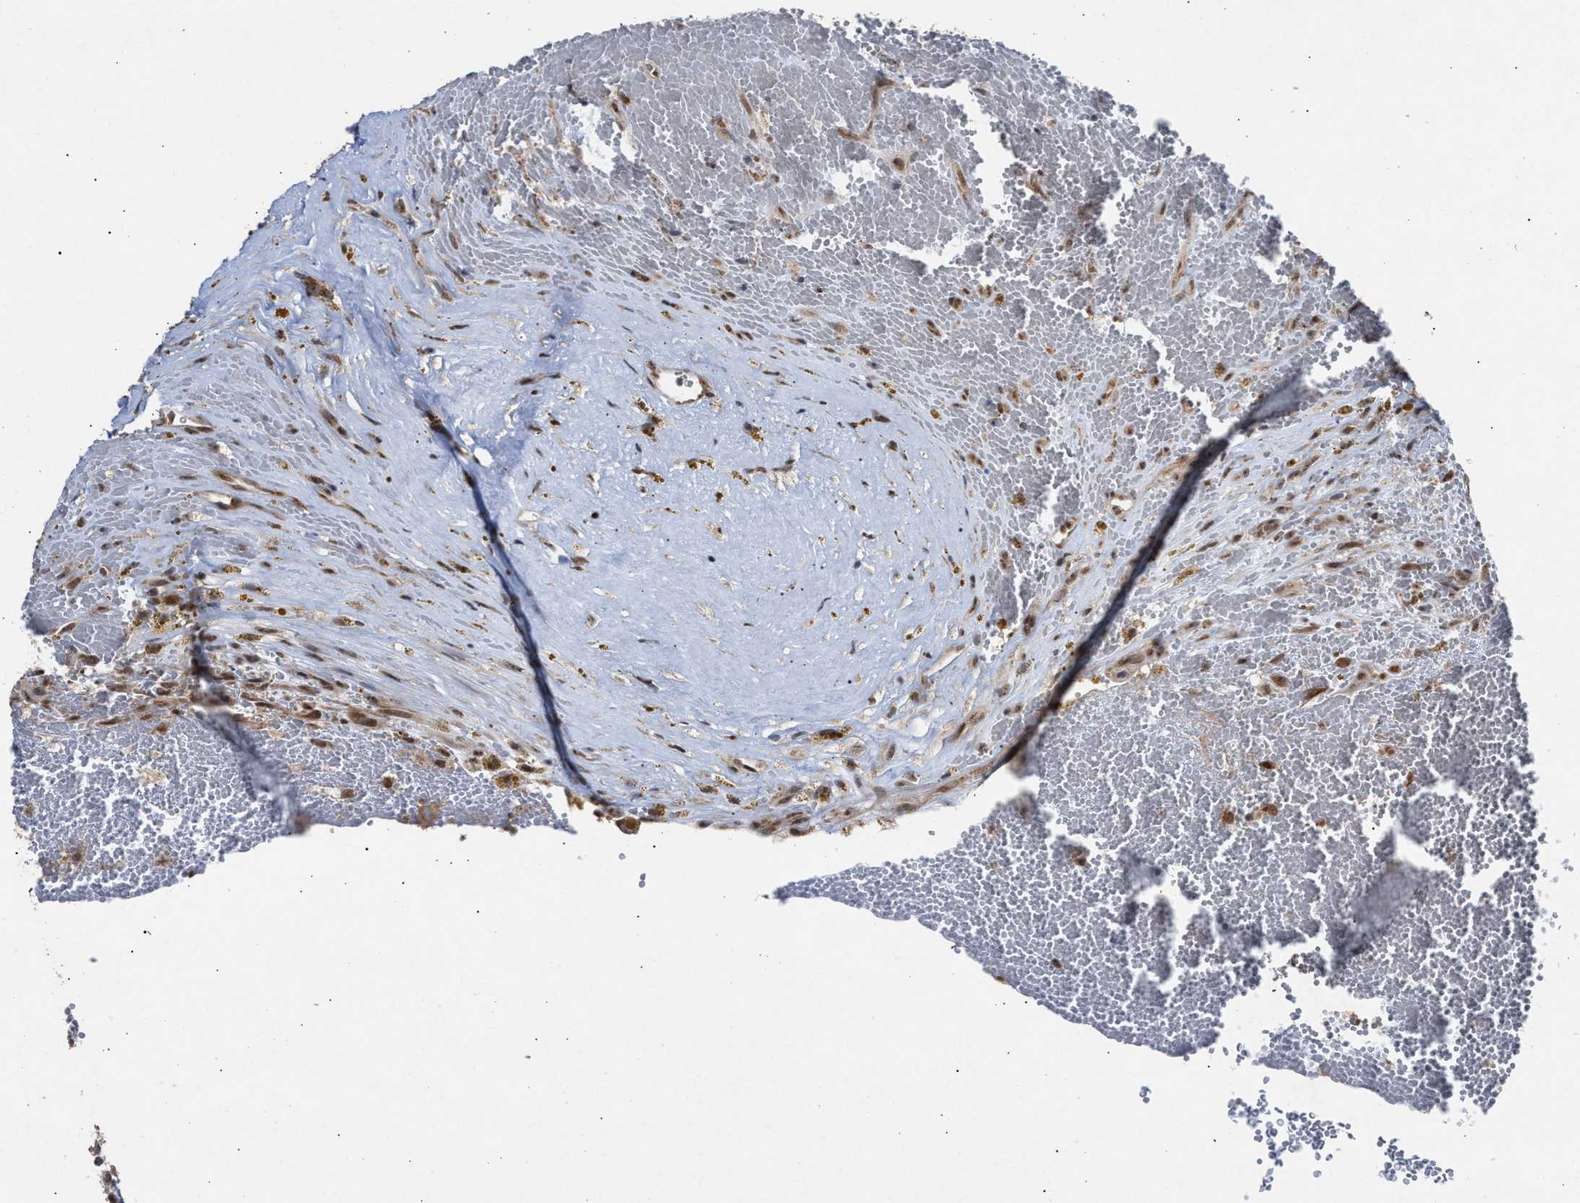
{"staining": {"intensity": "weak", "quantity": ">75%", "location": "cytoplasmic/membranous,nuclear"}, "tissue": "renal cancer", "cell_type": "Tumor cells", "image_type": "cancer", "snomed": [{"axis": "morphology", "description": "Adenocarcinoma, NOS"}, {"axis": "topography", "description": "Kidney"}], "caption": "This is an image of immunohistochemistry staining of adenocarcinoma (renal), which shows weak staining in the cytoplasmic/membranous and nuclear of tumor cells.", "gene": "MKNK2", "patient": {"sex": "female", "age": 57}}